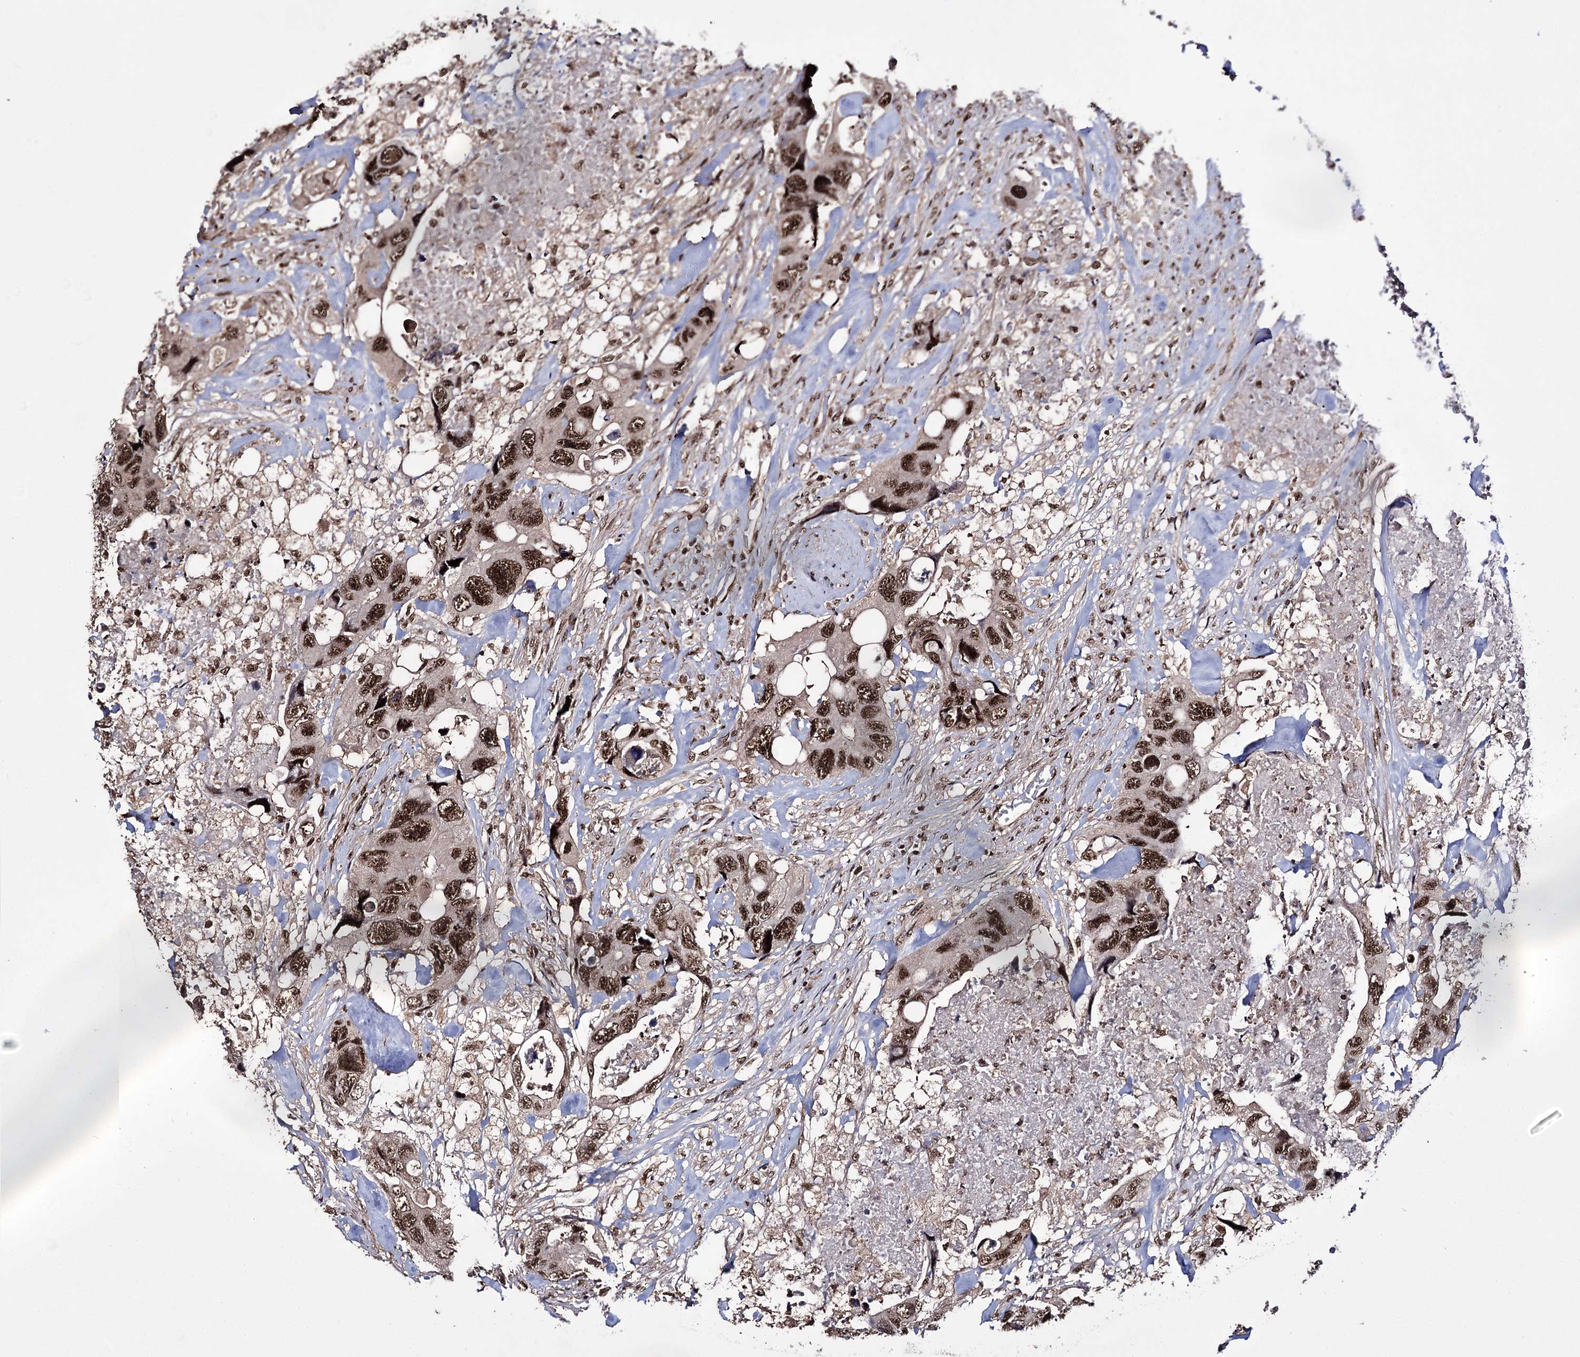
{"staining": {"intensity": "strong", "quantity": ">75%", "location": "nuclear"}, "tissue": "colorectal cancer", "cell_type": "Tumor cells", "image_type": "cancer", "snomed": [{"axis": "morphology", "description": "Adenocarcinoma, NOS"}, {"axis": "topography", "description": "Rectum"}], "caption": "Adenocarcinoma (colorectal) stained with immunohistochemistry (IHC) reveals strong nuclear expression in approximately >75% of tumor cells. (DAB (3,3'-diaminobenzidine) IHC with brightfield microscopy, high magnification).", "gene": "PRPF40A", "patient": {"sex": "male", "age": 57}}